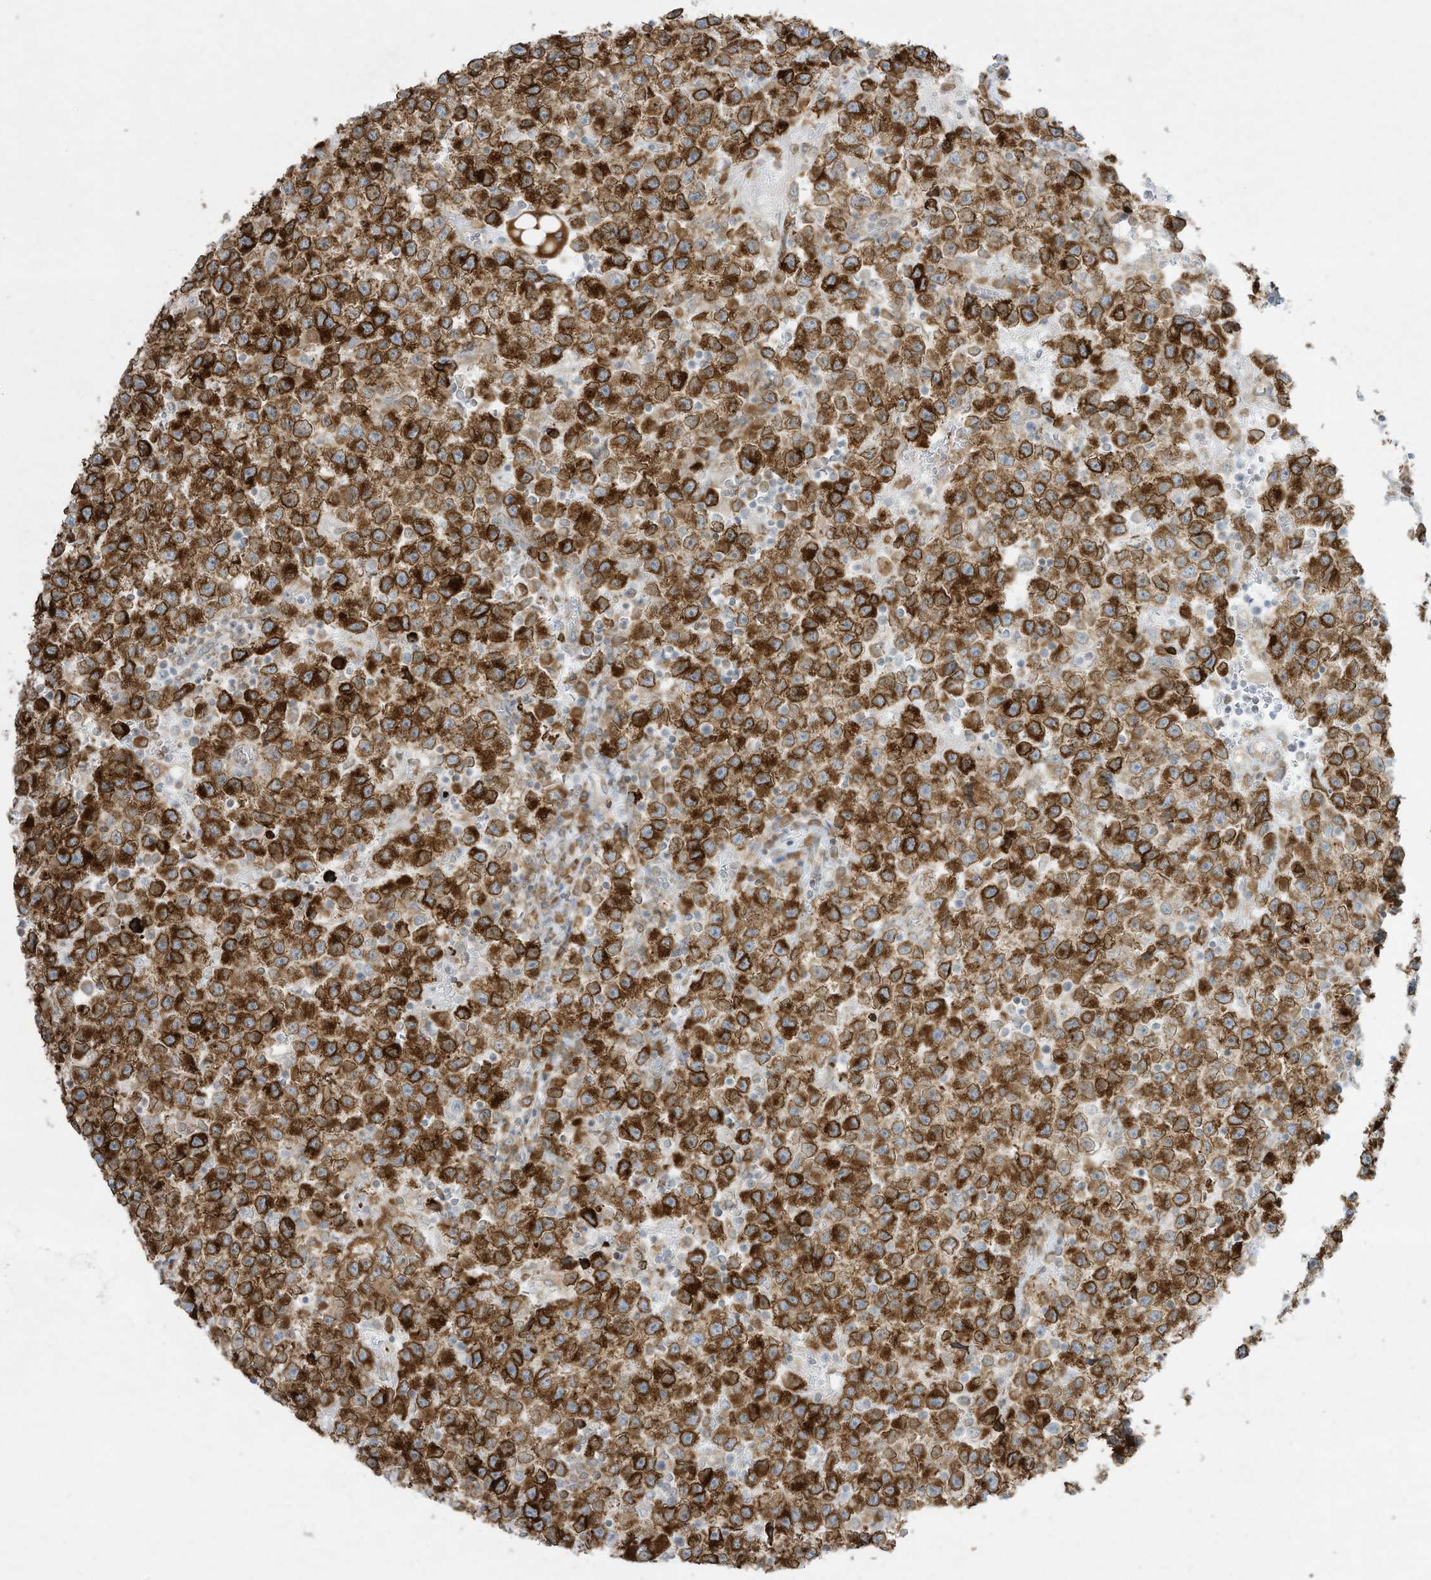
{"staining": {"intensity": "strong", "quantity": ">75%", "location": "cytoplasmic/membranous"}, "tissue": "testis cancer", "cell_type": "Tumor cells", "image_type": "cancer", "snomed": [{"axis": "morphology", "description": "Seminoma, NOS"}, {"axis": "topography", "description": "Testis"}], "caption": "Immunohistochemistry micrograph of neoplastic tissue: testis cancer (seminoma) stained using immunohistochemistry displays high levels of strong protein expression localized specifically in the cytoplasmic/membranous of tumor cells, appearing as a cytoplasmic/membranous brown color.", "gene": "PTK6", "patient": {"sex": "male", "age": 22}}